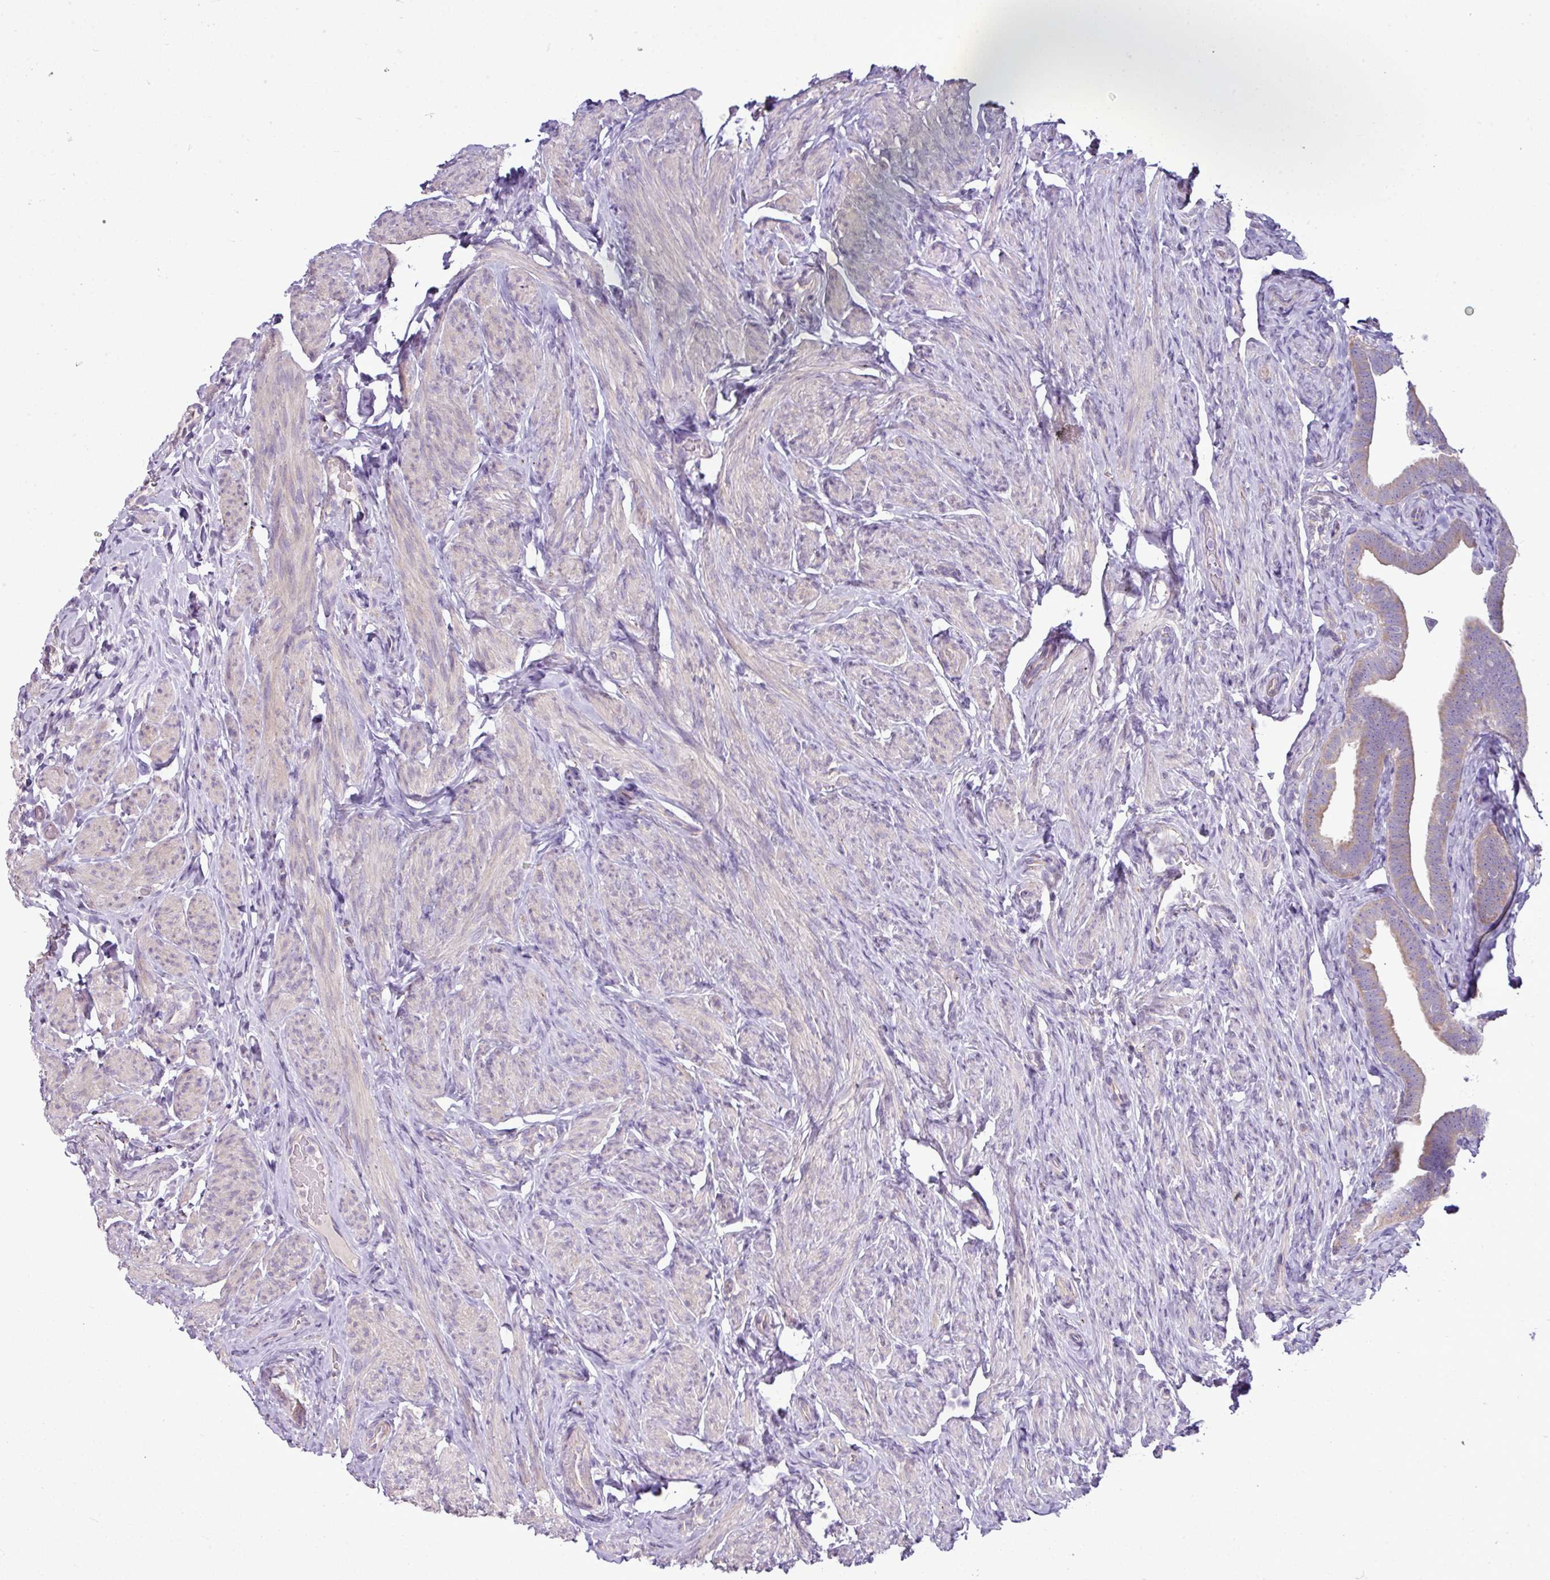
{"staining": {"intensity": "weak", "quantity": "25%-75%", "location": "cytoplasmic/membranous"}, "tissue": "fallopian tube", "cell_type": "Glandular cells", "image_type": "normal", "snomed": [{"axis": "morphology", "description": "Normal tissue, NOS"}, {"axis": "topography", "description": "Fallopian tube"}], "caption": "A micrograph of fallopian tube stained for a protein exhibits weak cytoplasmic/membranous brown staining in glandular cells. The staining is performed using DAB brown chromogen to label protein expression. The nuclei are counter-stained blue using hematoxylin.", "gene": "AGAP4", "patient": {"sex": "female", "age": 69}}